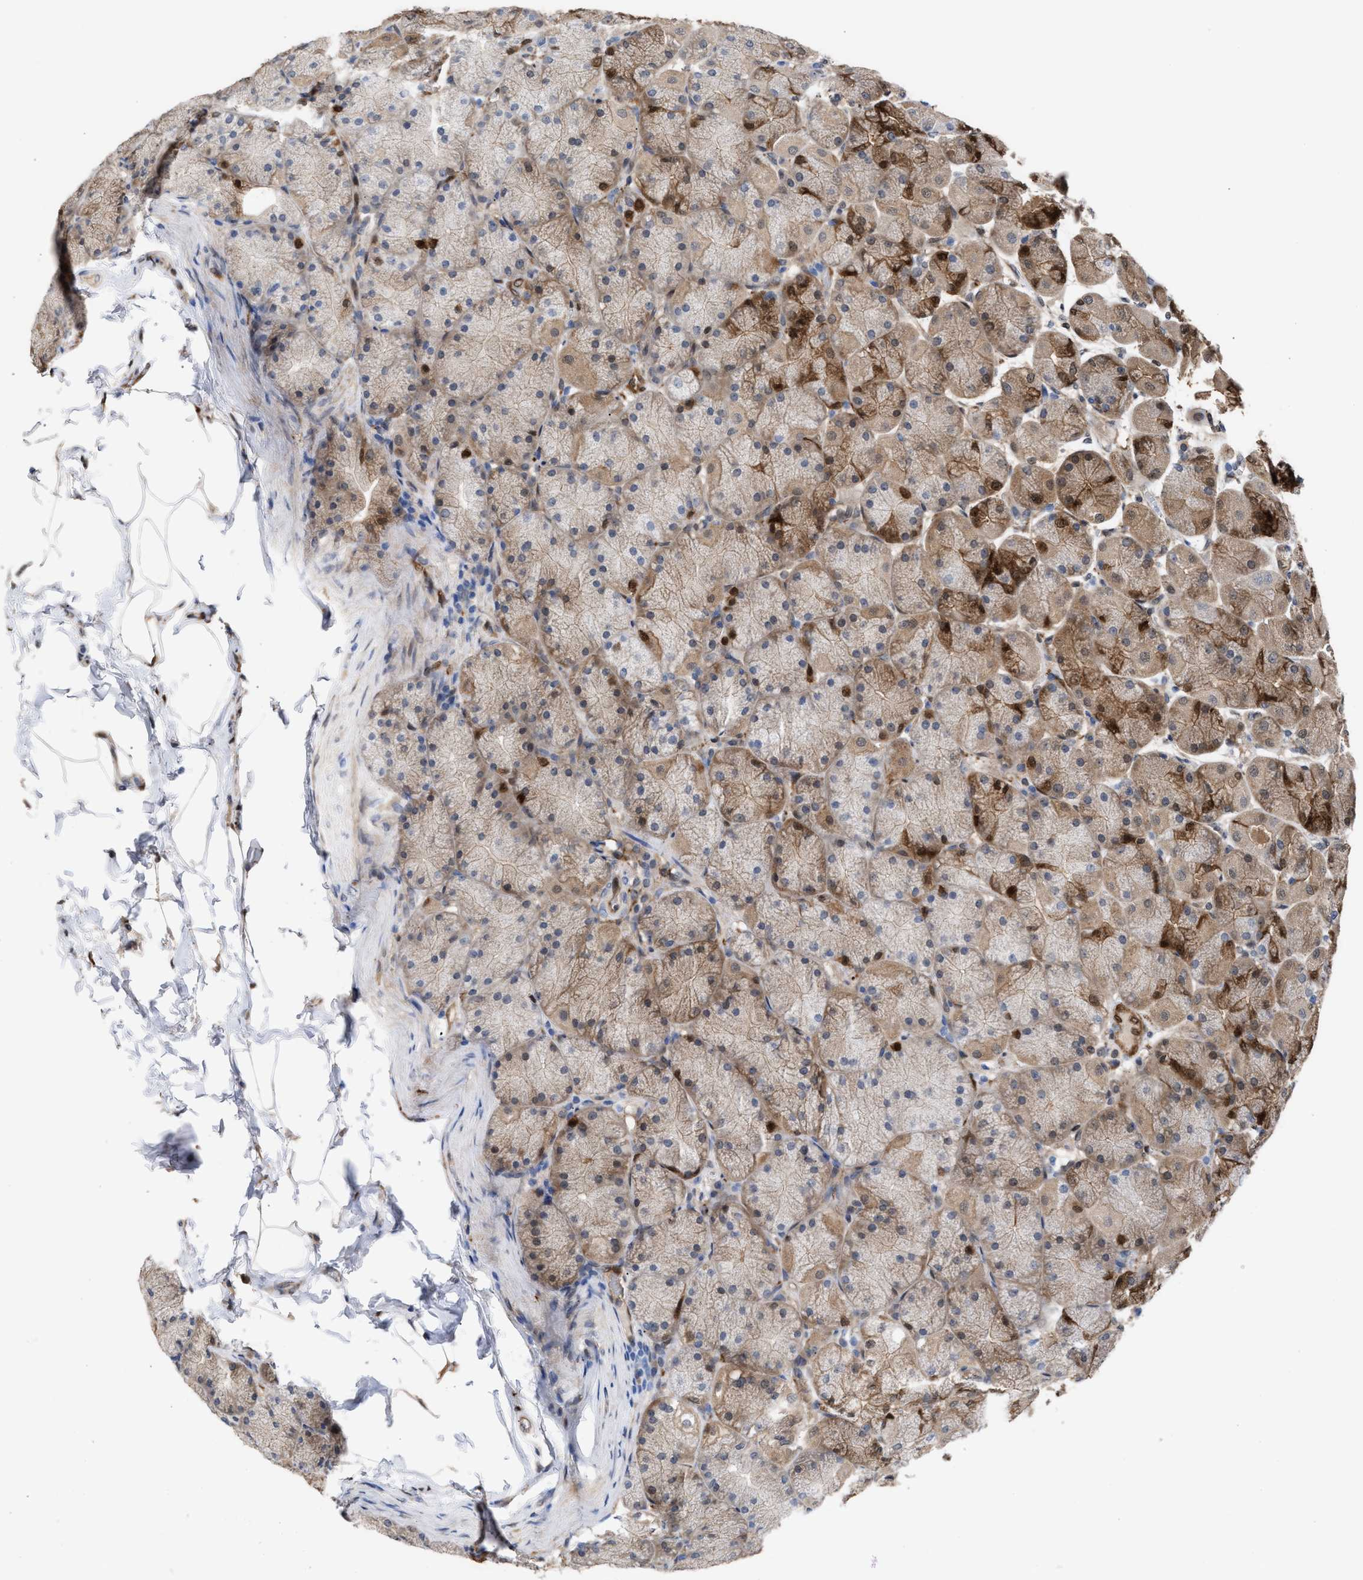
{"staining": {"intensity": "strong", "quantity": "<25%", "location": "cytoplasmic/membranous"}, "tissue": "stomach", "cell_type": "Glandular cells", "image_type": "normal", "snomed": [{"axis": "morphology", "description": "Normal tissue, NOS"}, {"axis": "topography", "description": "Stomach, upper"}], "caption": "Immunohistochemical staining of unremarkable human stomach demonstrates strong cytoplasmic/membranous protein positivity in about <25% of glandular cells.", "gene": "TP53I3", "patient": {"sex": "female", "age": 56}}